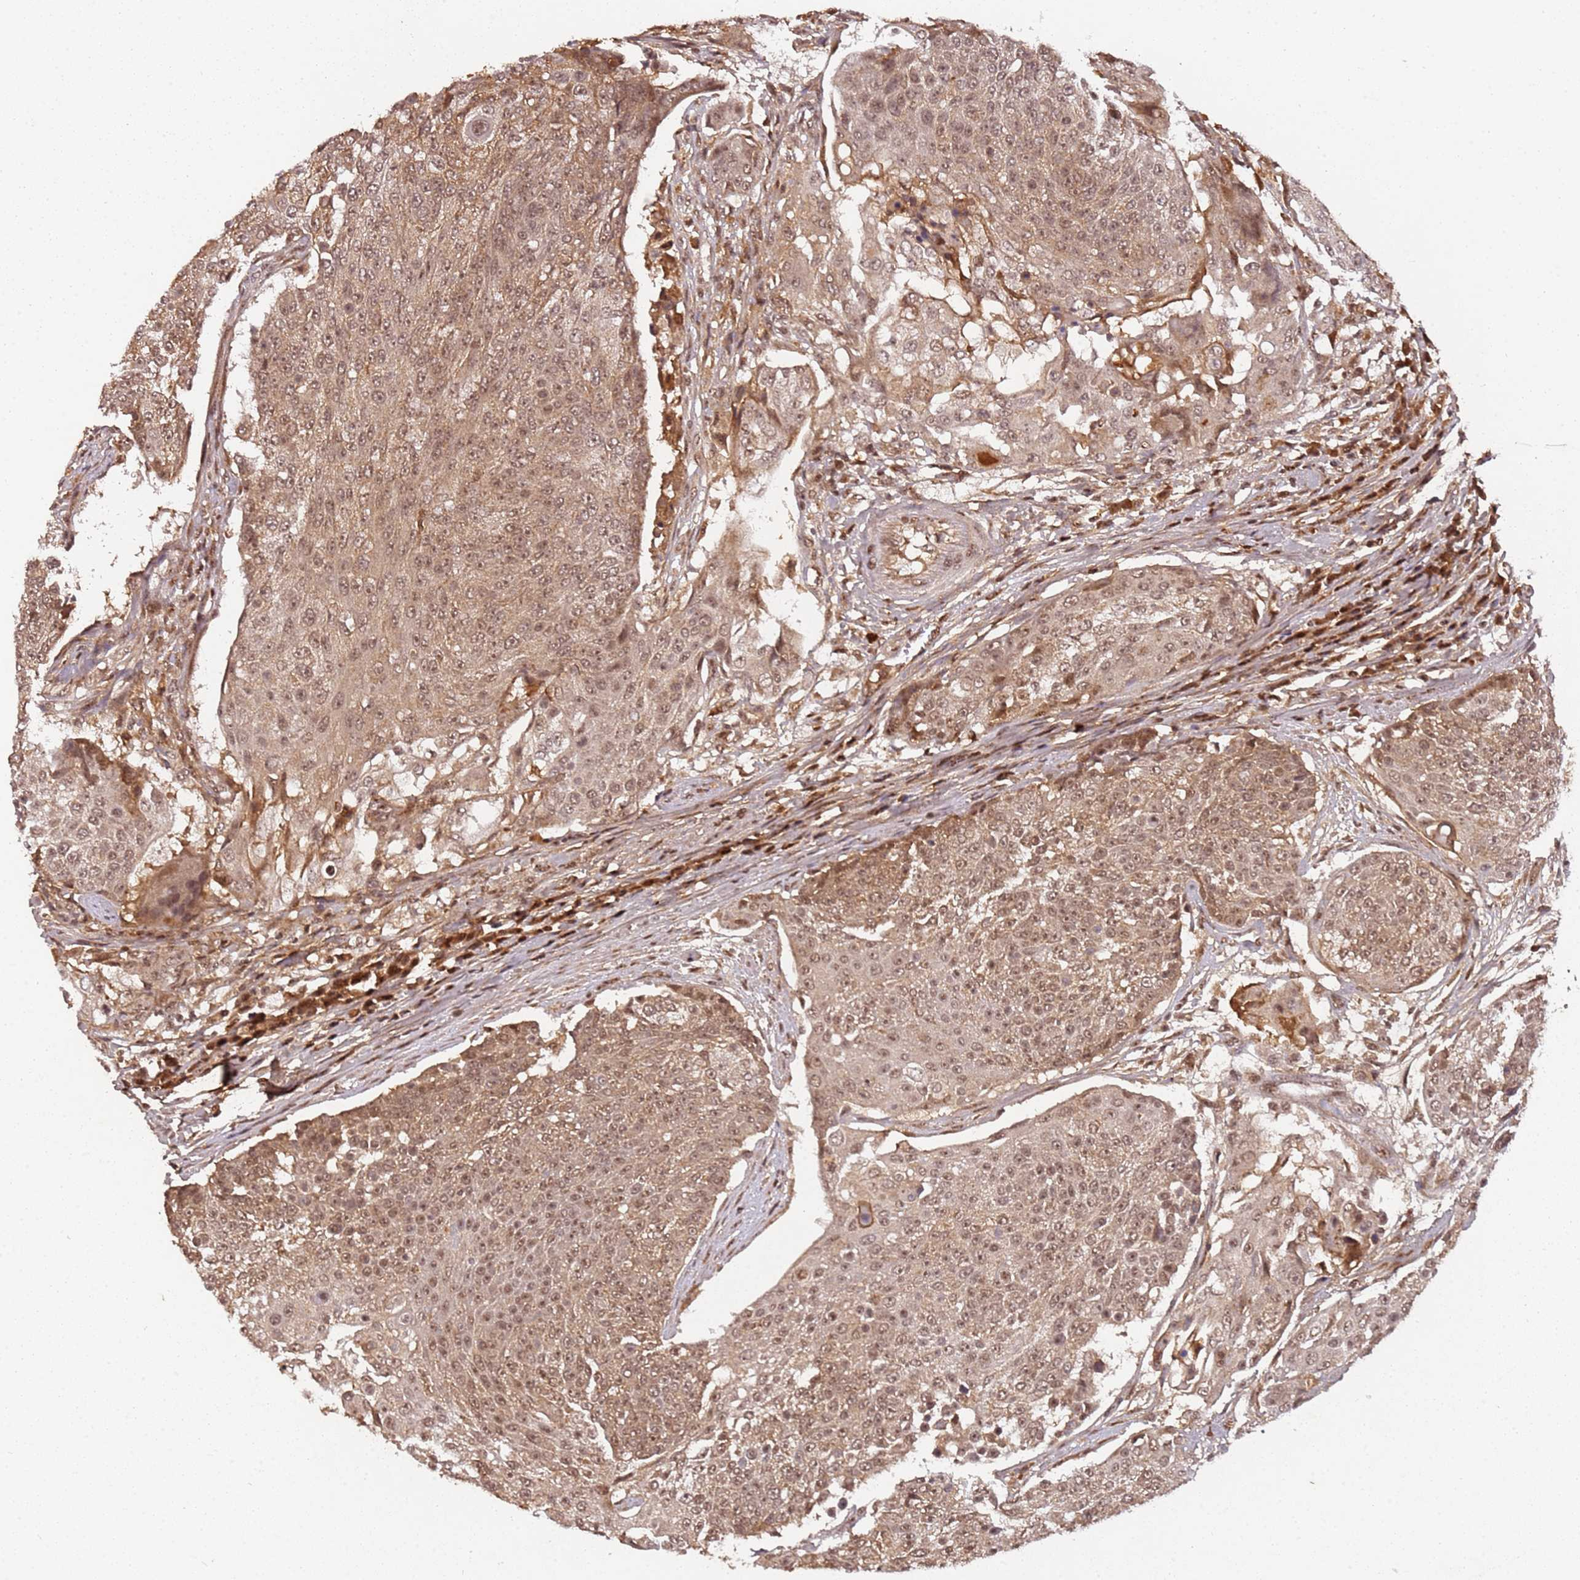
{"staining": {"intensity": "moderate", "quantity": ">75%", "location": "cytoplasmic/membranous,nuclear"}, "tissue": "urothelial cancer", "cell_type": "Tumor cells", "image_type": "cancer", "snomed": [{"axis": "morphology", "description": "Urothelial carcinoma, High grade"}, {"axis": "topography", "description": "Urinary bladder"}], "caption": "Protein staining of high-grade urothelial carcinoma tissue shows moderate cytoplasmic/membranous and nuclear positivity in about >75% of tumor cells. The protein of interest is shown in brown color, while the nuclei are stained blue.", "gene": "COL1A2", "patient": {"sex": "female", "age": 63}}